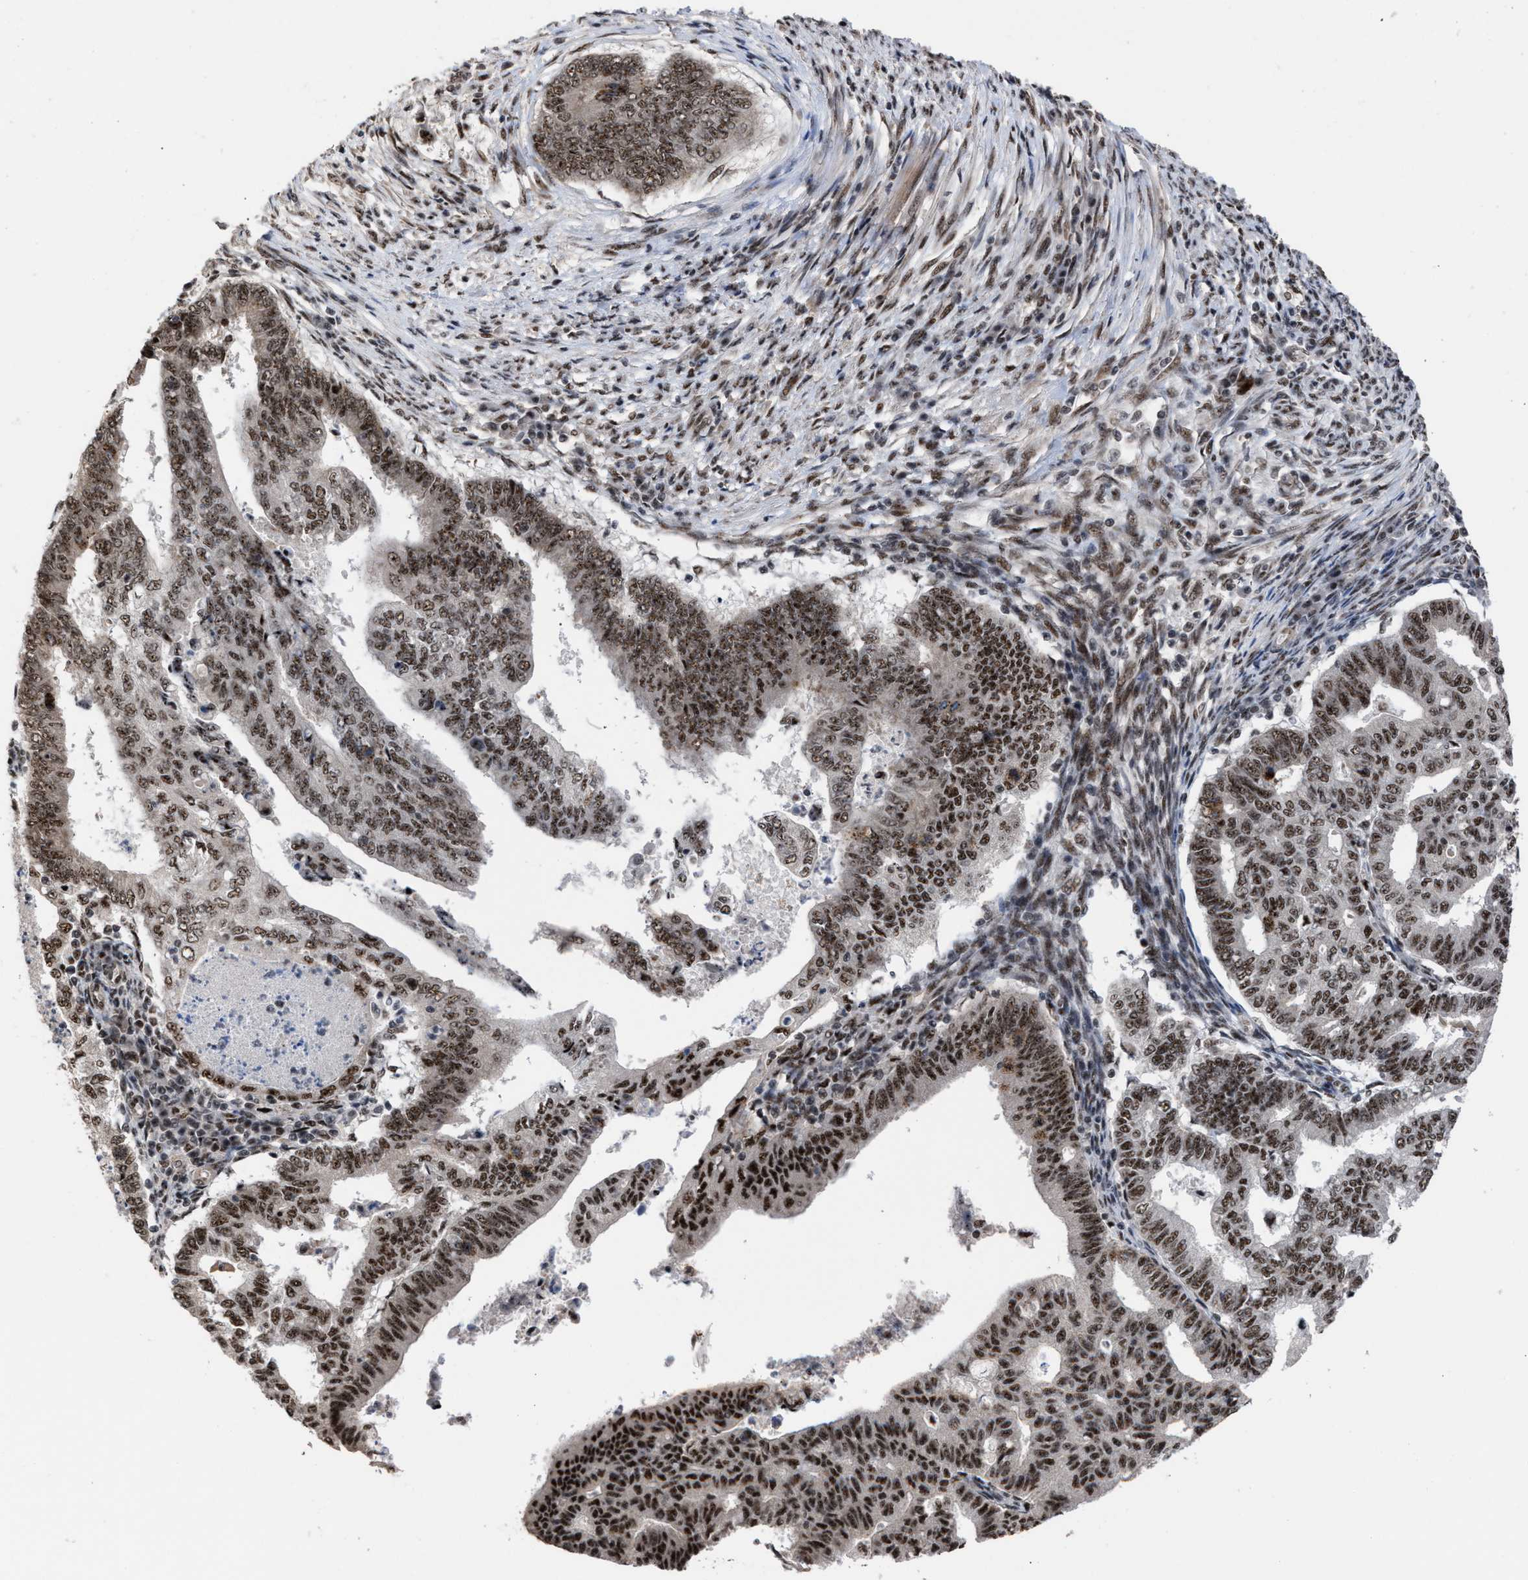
{"staining": {"intensity": "strong", "quantity": ">75%", "location": "nuclear"}, "tissue": "endometrial cancer", "cell_type": "Tumor cells", "image_type": "cancer", "snomed": [{"axis": "morphology", "description": "Polyp, NOS"}, {"axis": "morphology", "description": "Adenocarcinoma, NOS"}, {"axis": "morphology", "description": "Adenoma, NOS"}, {"axis": "topography", "description": "Endometrium"}], "caption": "Immunohistochemical staining of human endometrial adenocarcinoma exhibits high levels of strong nuclear expression in approximately >75% of tumor cells. (brown staining indicates protein expression, while blue staining denotes nuclei).", "gene": "EIF4A3", "patient": {"sex": "female", "age": 79}}